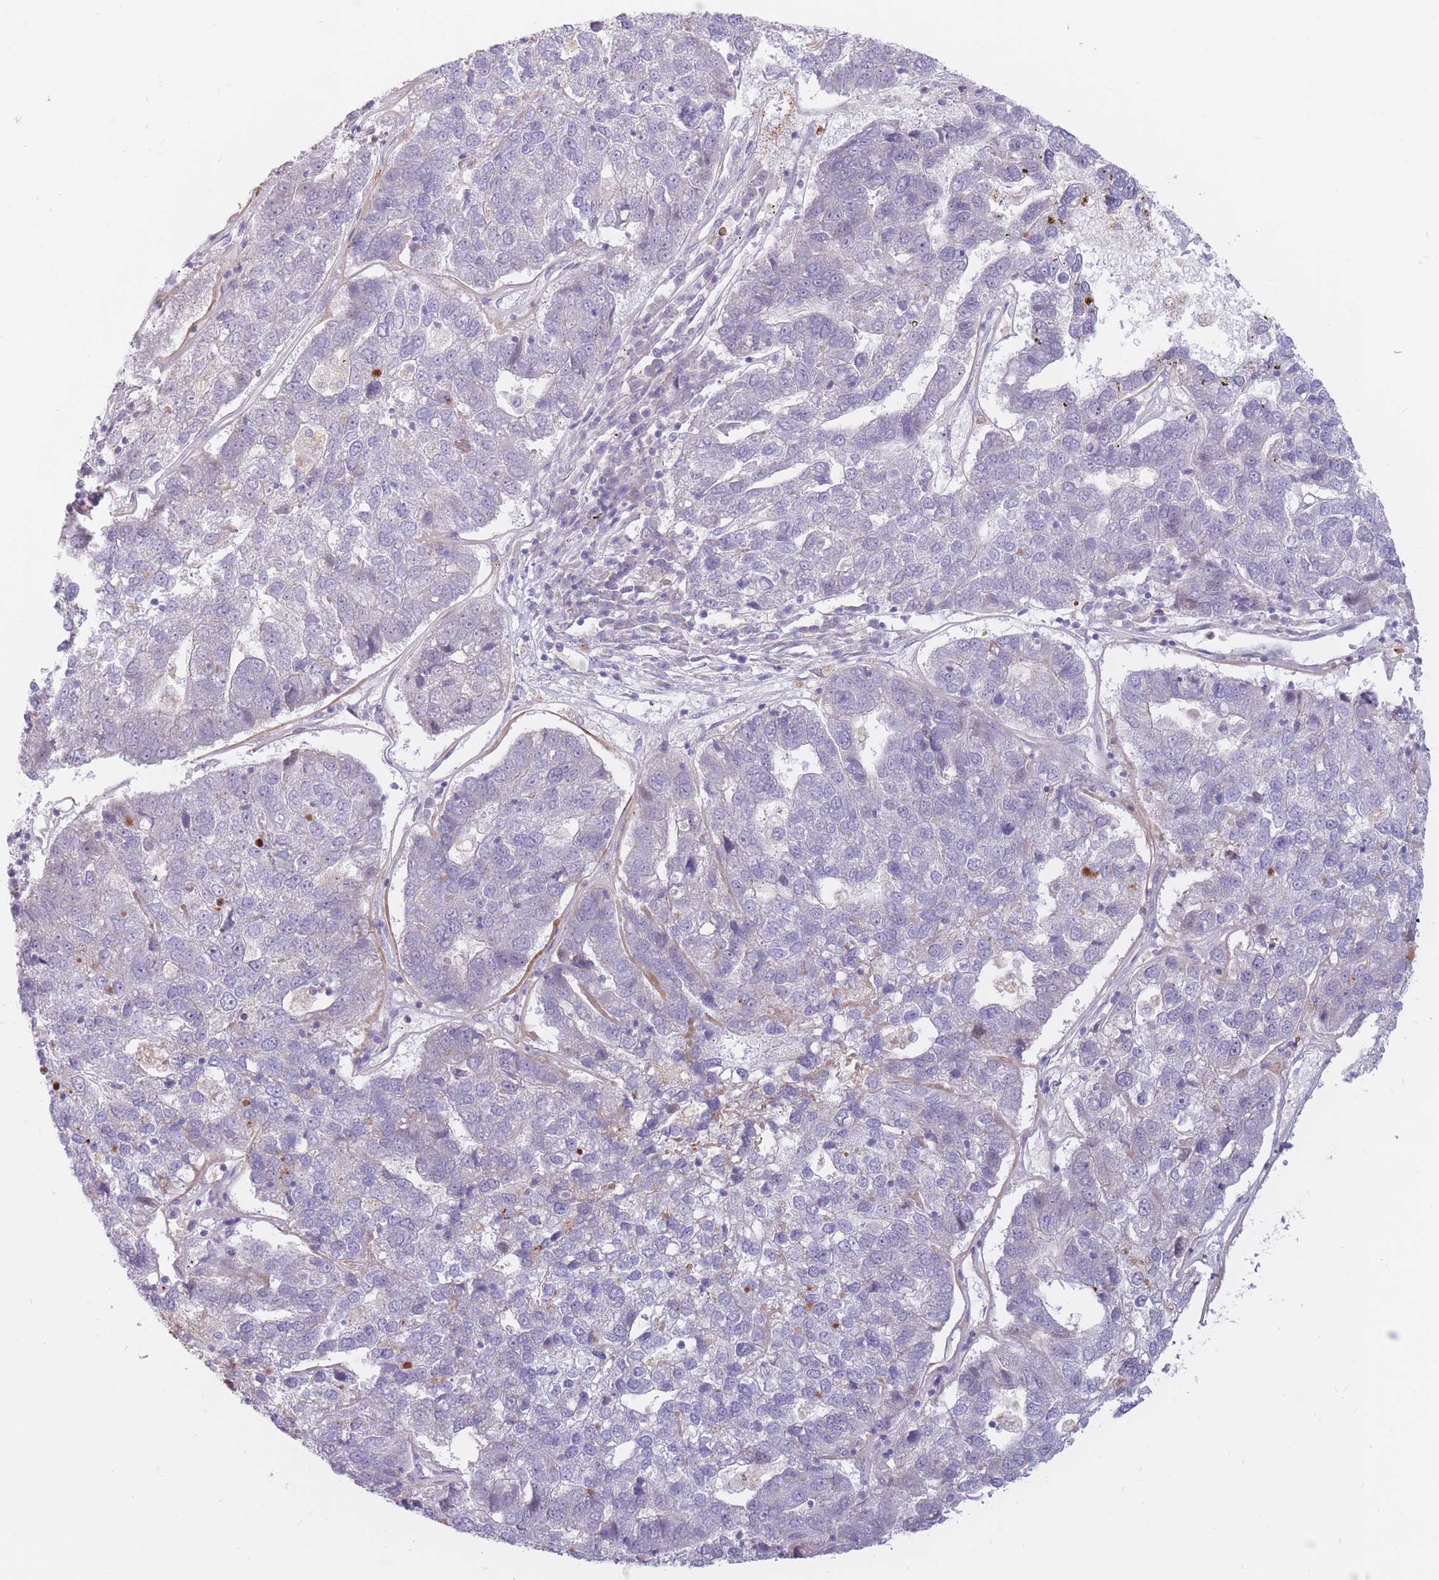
{"staining": {"intensity": "negative", "quantity": "none", "location": "none"}, "tissue": "pancreatic cancer", "cell_type": "Tumor cells", "image_type": "cancer", "snomed": [{"axis": "morphology", "description": "Adenocarcinoma, NOS"}, {"axis": "topography", "description": "Pancreas"}], "caption": "A high-resolution image shows IHC staining of pancreatic adenocarcinoma, which demonstrates no significant positivity in tumor cells.", "gene": "PTGDR", "patient": {"sex": "female", "age": 61}}